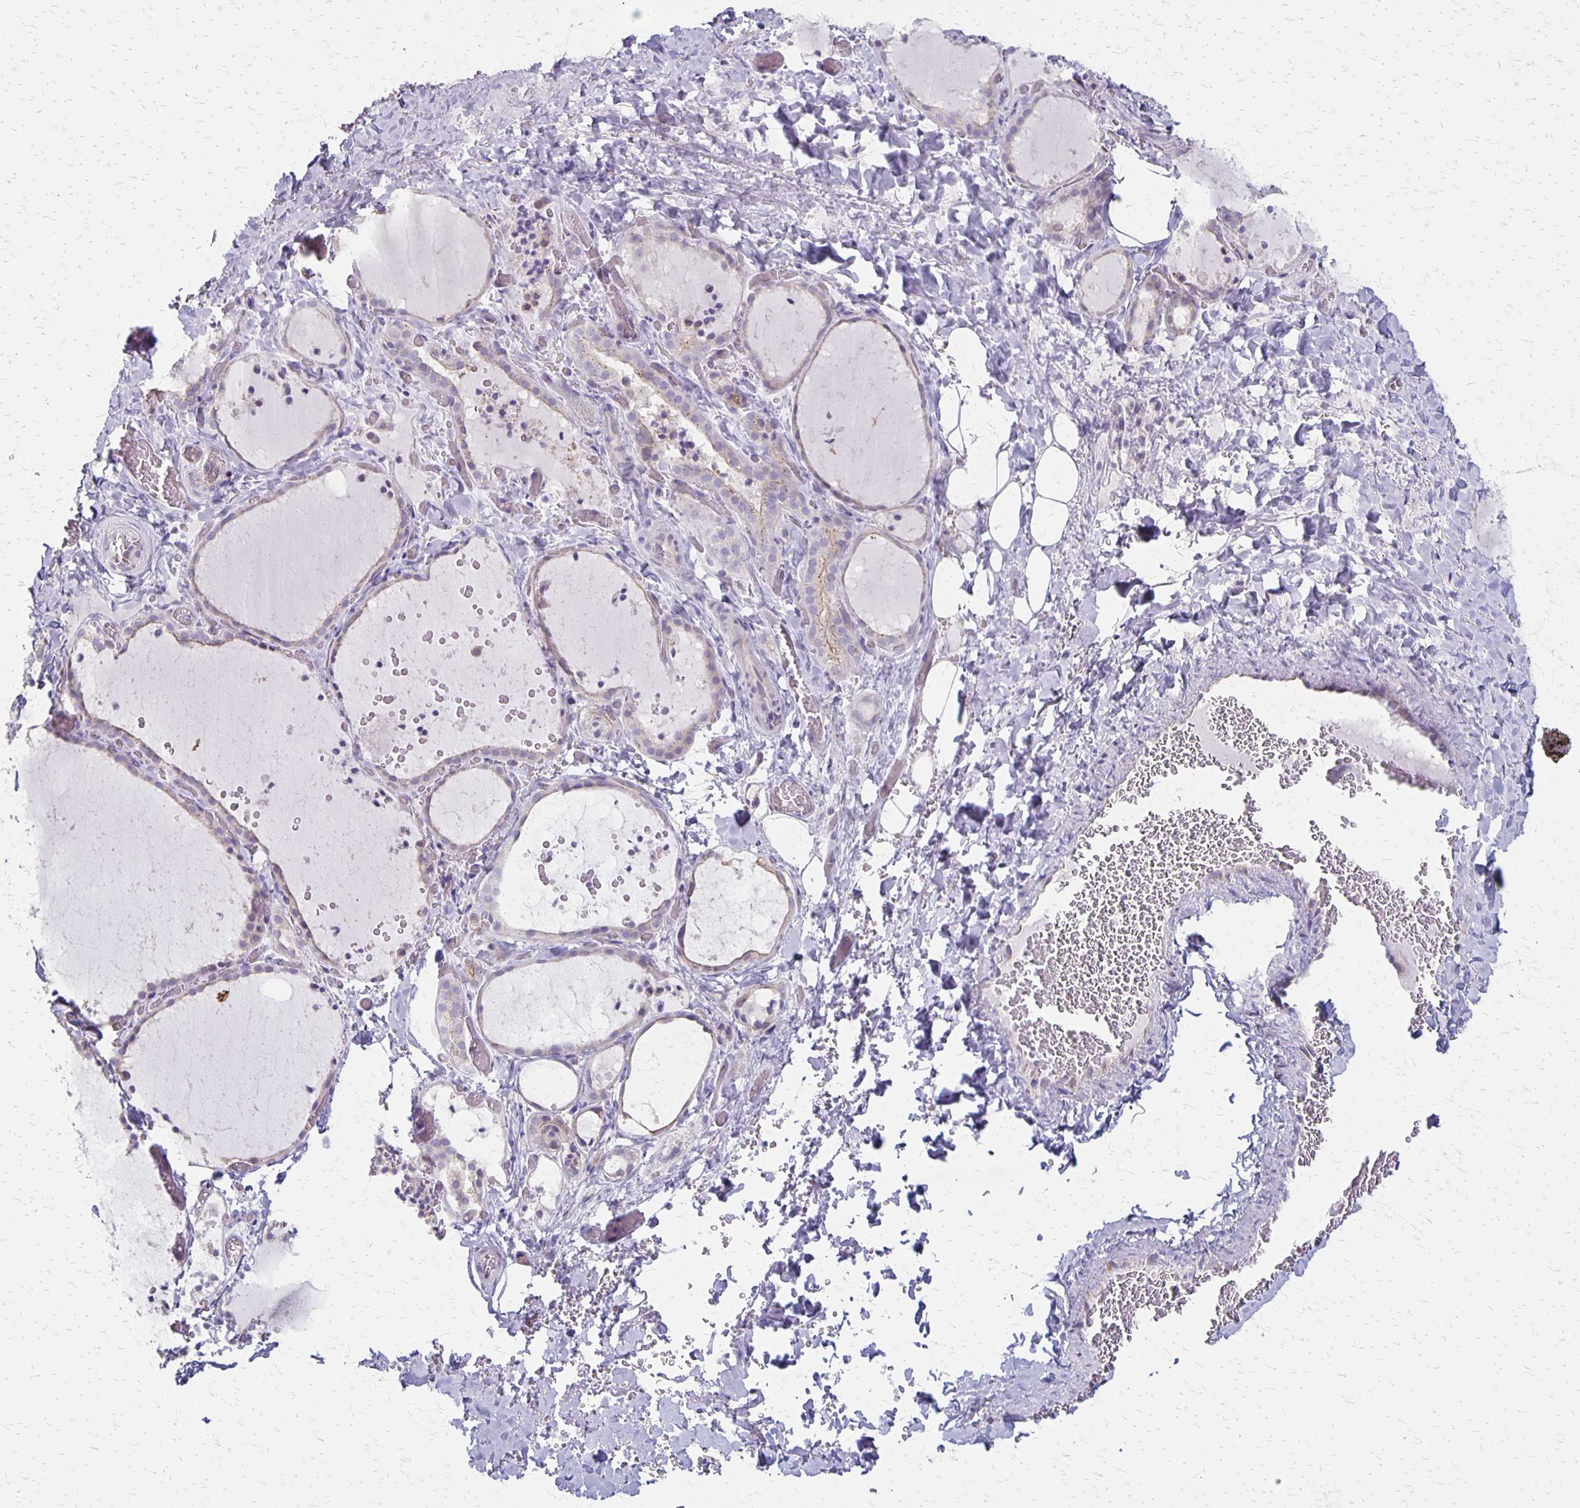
{"staining": {"intensity": "negative", "quantity": "none", "location": "none"}, "tissue": "thyroid gland", "cell_type": "Glandular cells", "image_type": "normal", "snomed": [{"axis": "morphology", "description": "Normal tissue, NOS"}, {"axis": "topography", "description": "Thyroid gland"}], "caption": "This is an immunohistochemistry (IHC) photomicrograph of unremarkable thyroid gland. There is no staining in glandular cells.", "gene": "HOMER1", "patient": {"sex": "female", "age": 22}}